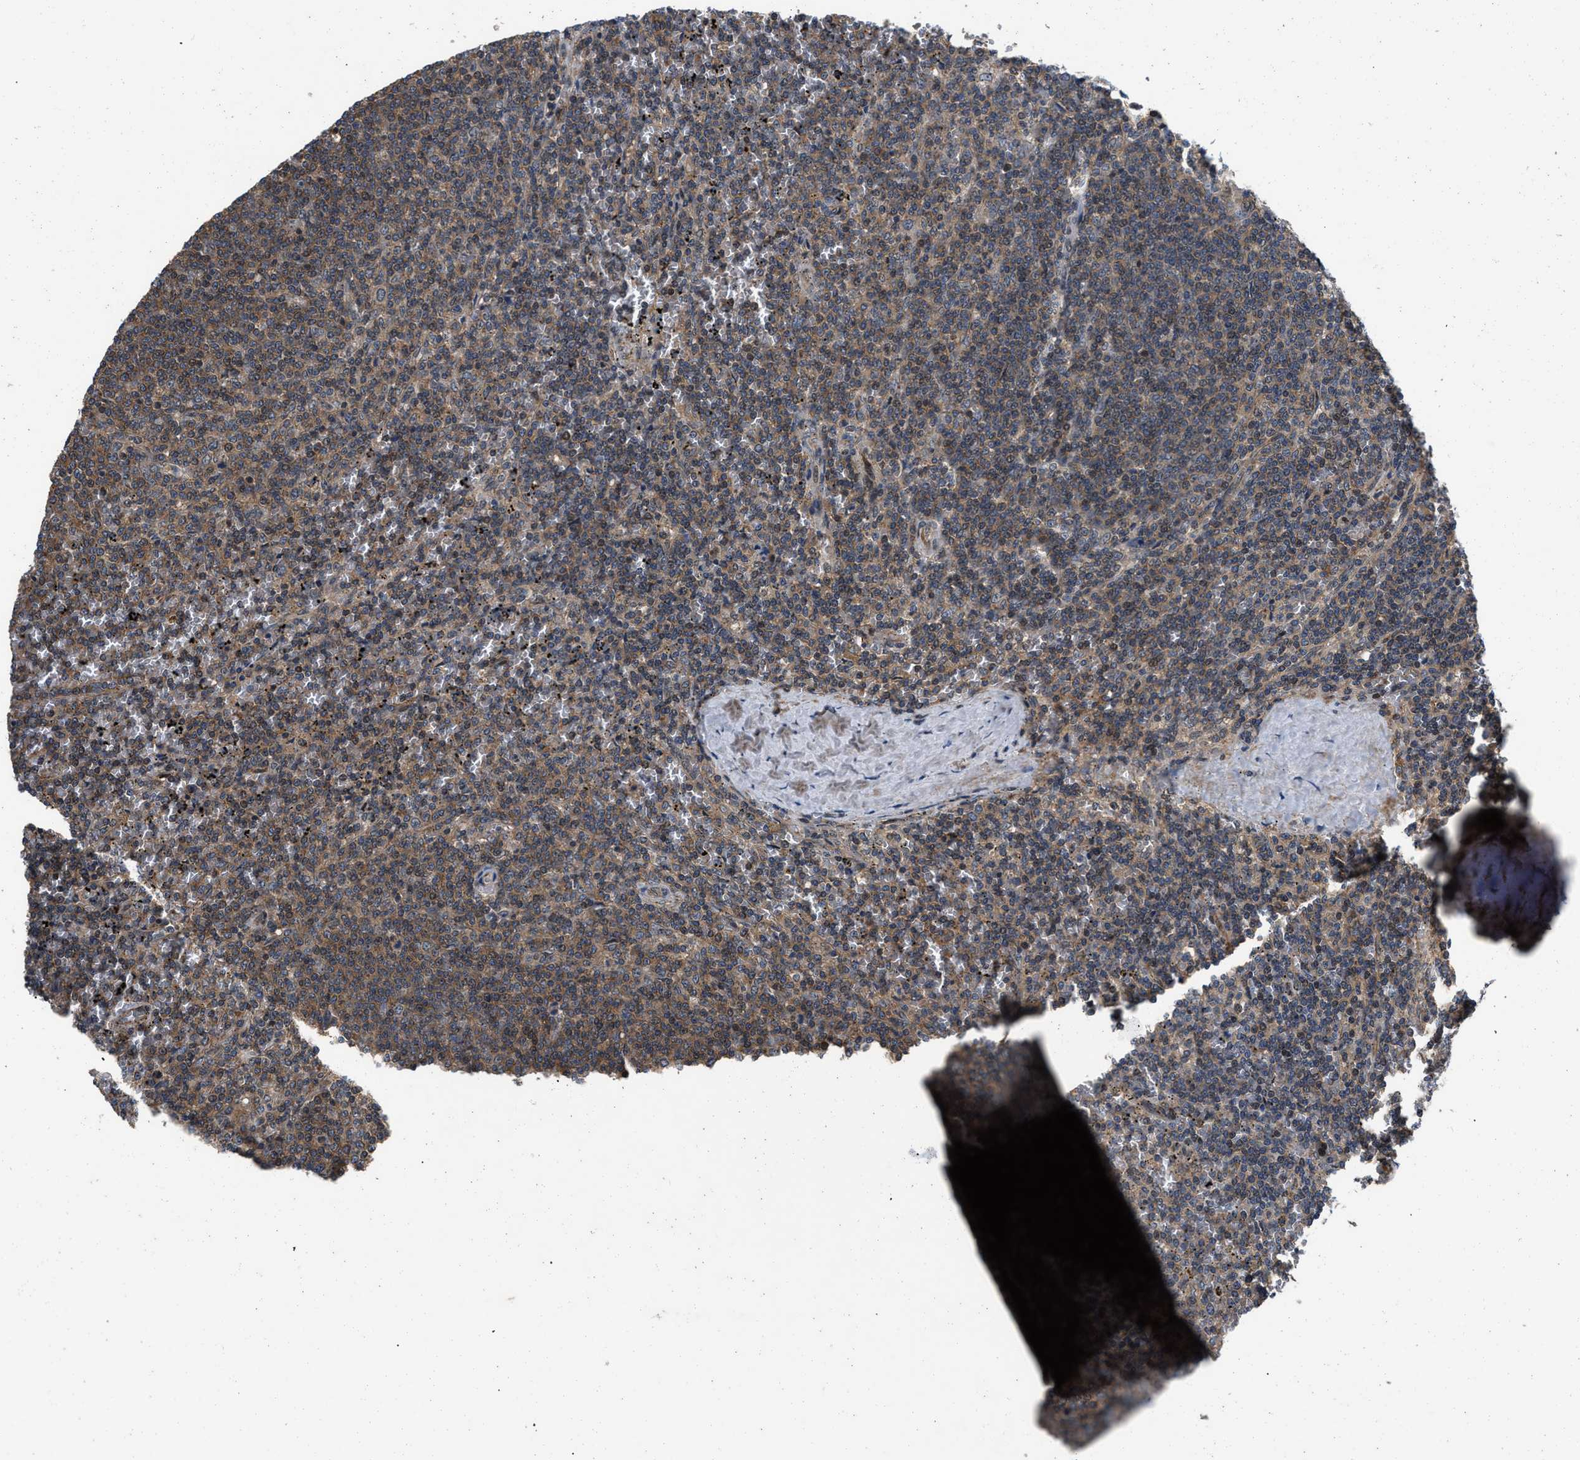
{"staining": {"intensity": "weak", "quantity": "25%-75%", "location": "cytoplasmic/membranous"}, "tissue": "lymphoma", "cell_type": "Tumor cells", "image_type": "cancer", "snomed": [{"axis": "morphology", "description": "Malignant lymphoma, non-Hodgkin's type, Low grade"}, {"axis": "topography", "description": "Spleen"}], "caption": "IHC of human lymphoma exhibits low levels of weak cytoplasmic/membranous staining in about 25%-75% of tumor cells.", "gene": "PRDM14", "patient": {"sex": "female", "age": 50}}